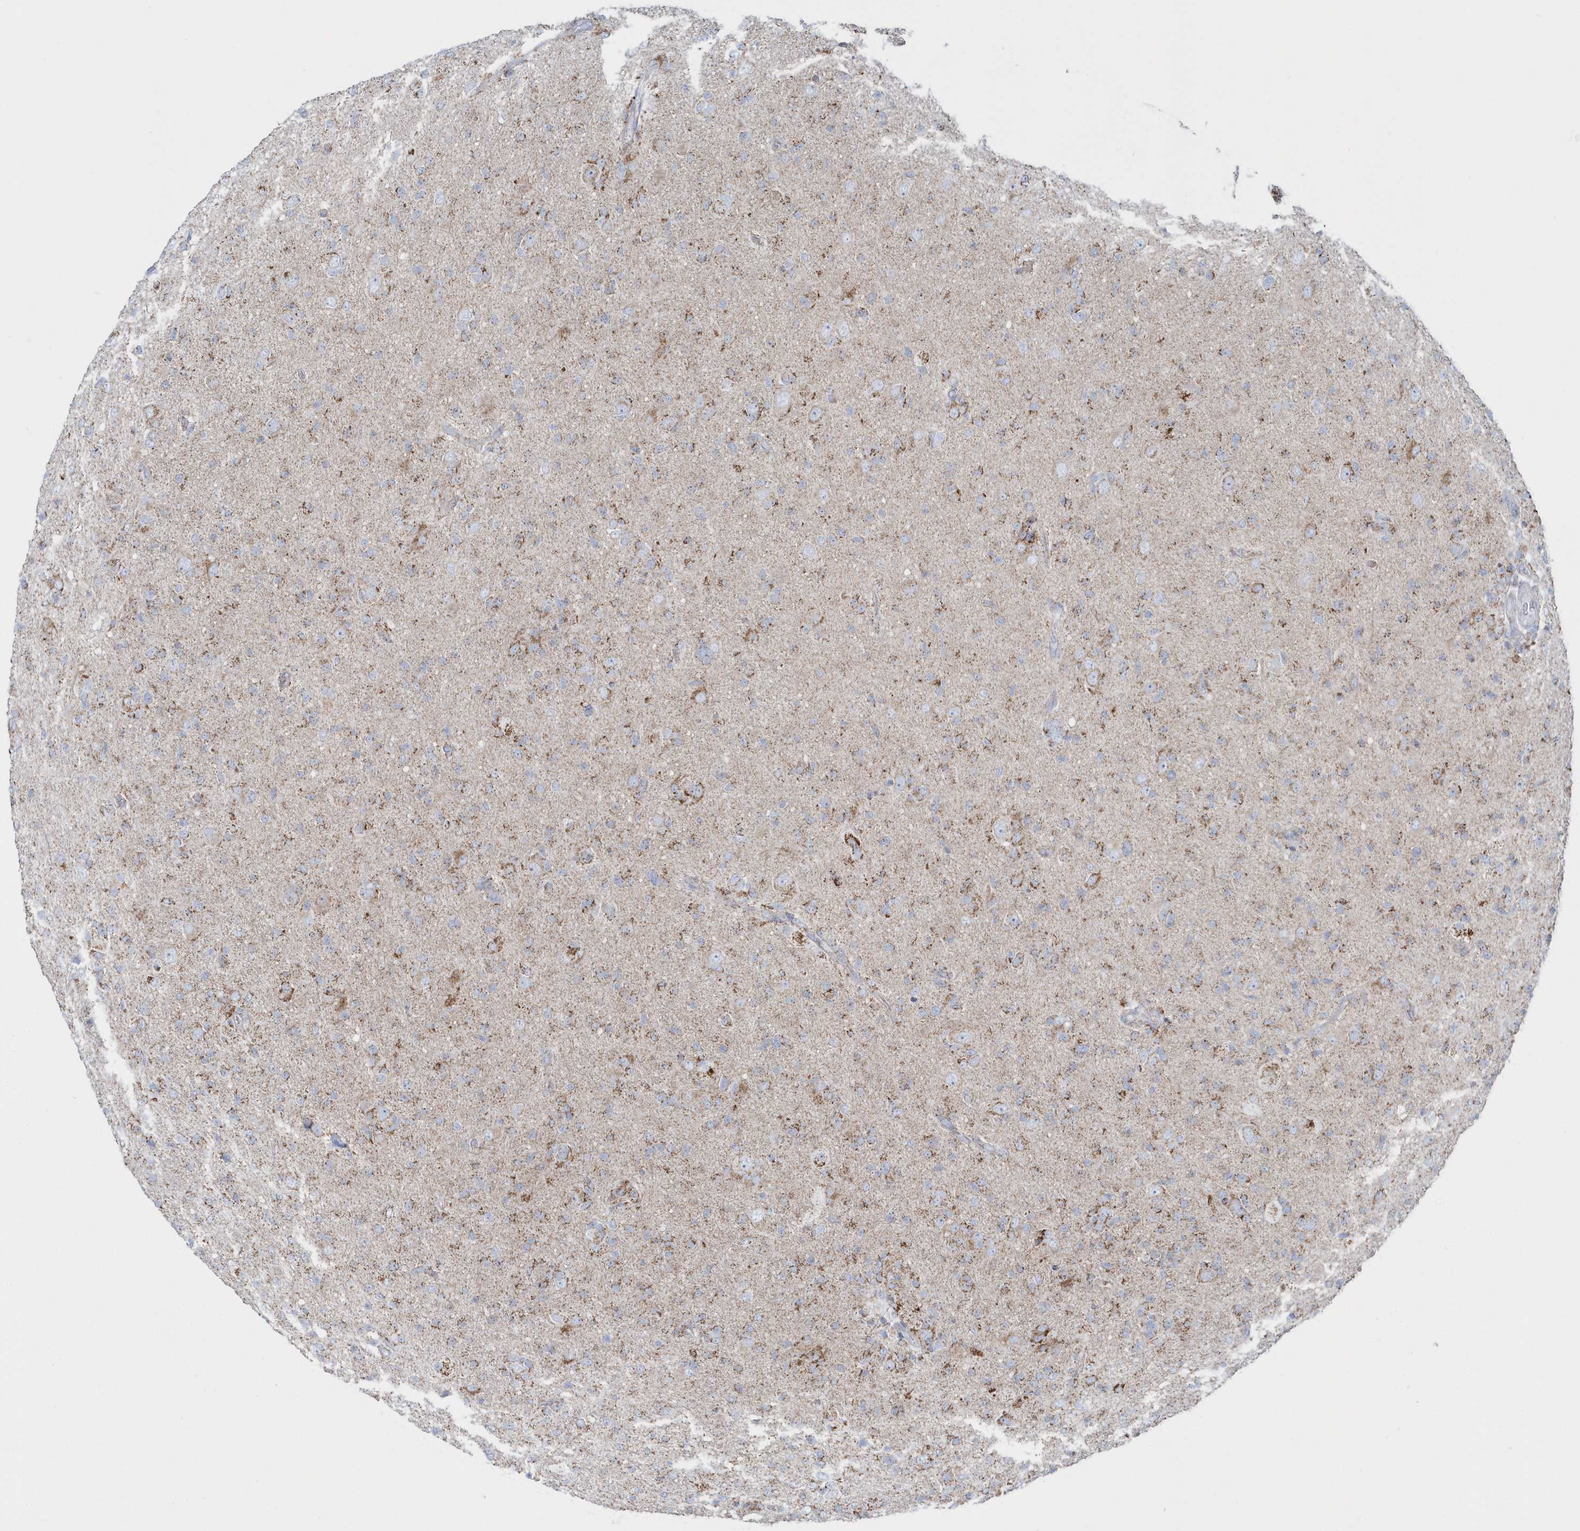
{"staining": {"intensity": "moderate", "quantity": ">75%", "location": "cytoplasmic/membranous"}, "tissue": "glioma", "cell_type": "Tumor cells", "image_type": "cancer", "snomed": [{"axis": "morphology", "description": "Glioma, malignant, High grade"}, {"axis": "topography", "description": "Brain"}], "caption": "DAB immunohistochemical staining of human glioma shows moderate cytoplasmic/membranous protein staining in about >75% of tumor cells.", "gene": "TMCO6", "patient": {"sex": "female", "age": 57}}